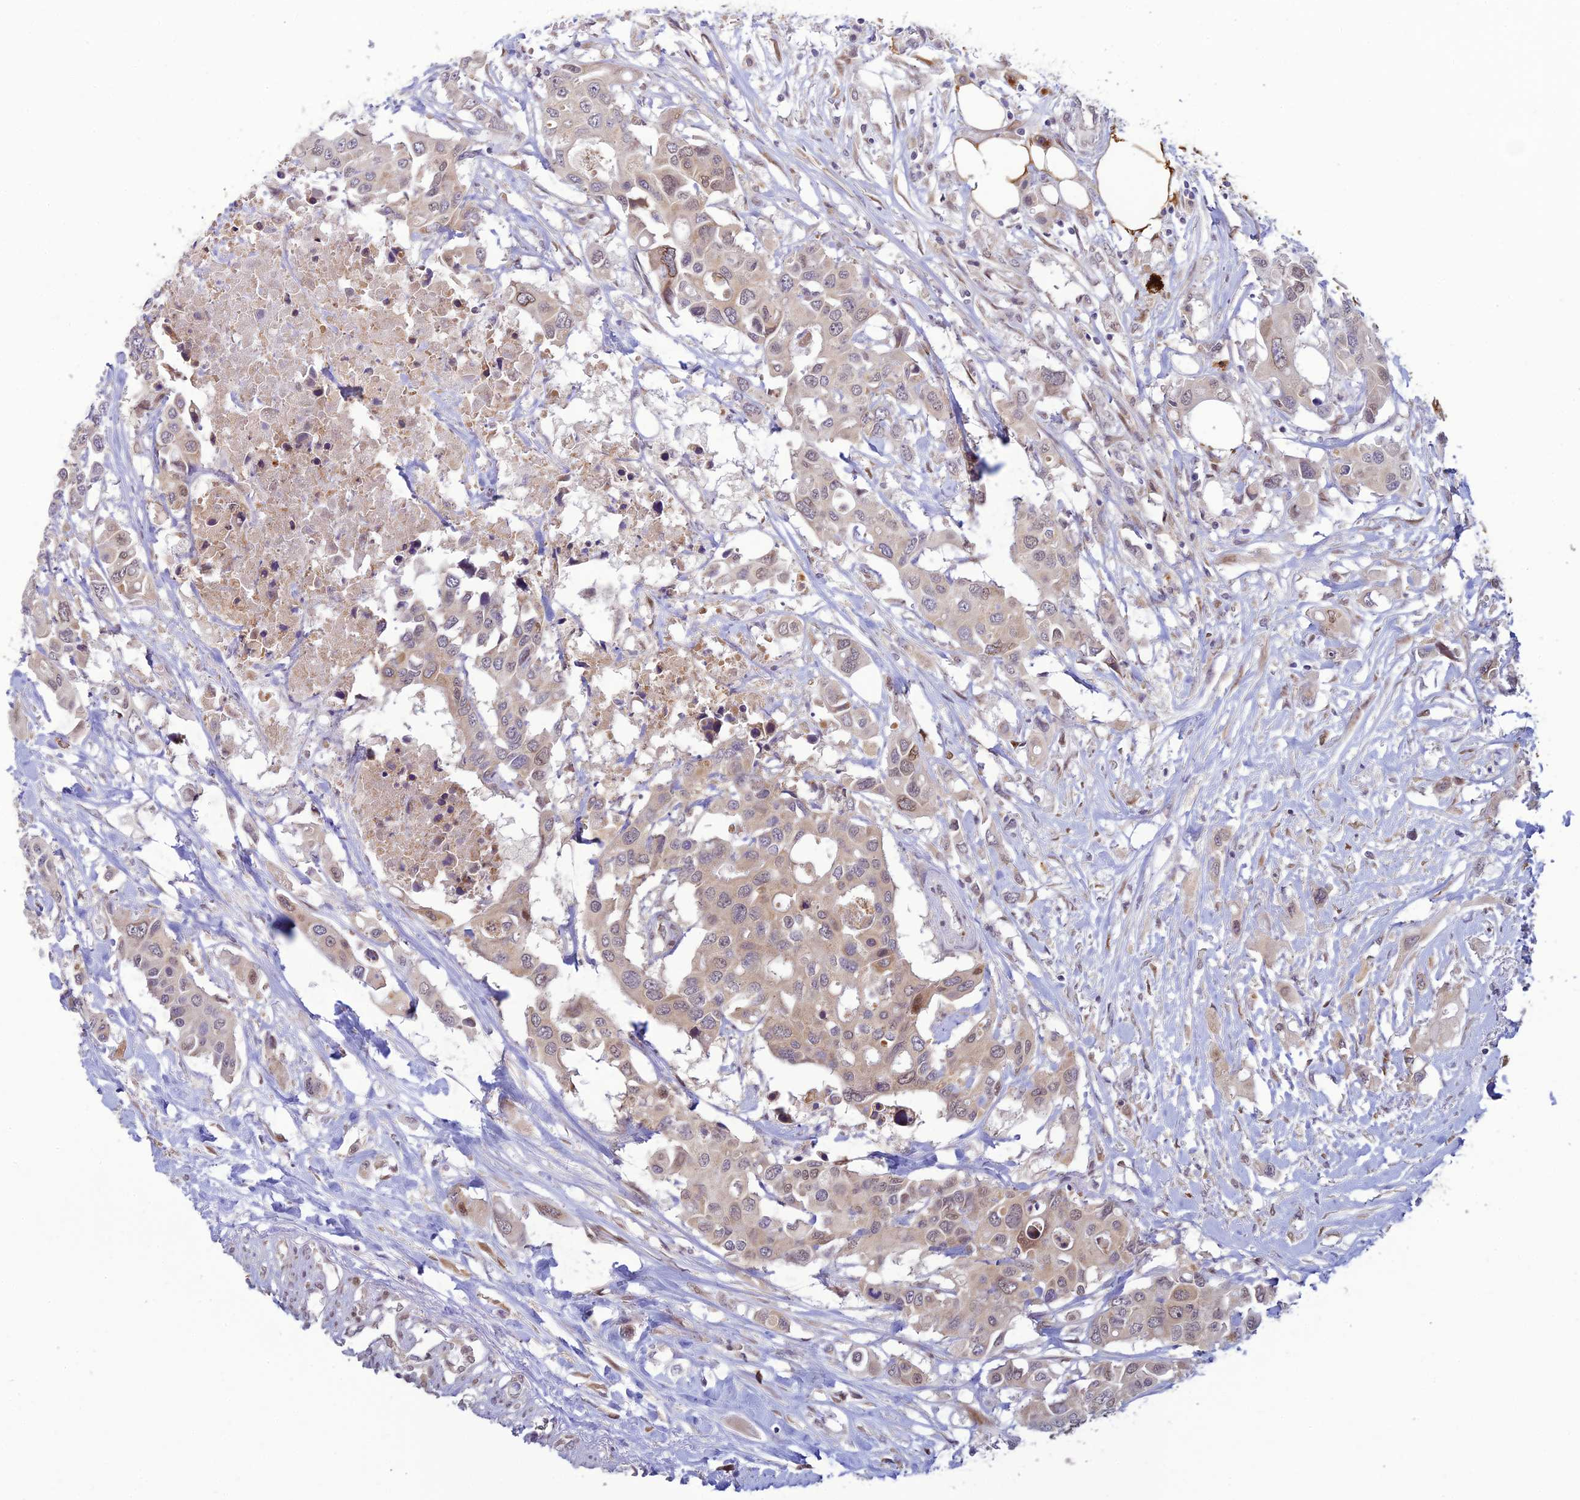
{"staining": {"intensity": "weak", "quantity": "<25%", "location": "cytoplasmic/membranous"}, "tissue": "colorectal cancer", "cell_type": "Tumor cells", "image_type": "cancer", "snomed": [{"axis": "morphology", "description": "Adenocarcinoma, NOS"}, {"axis": "topography", "description": "Colon"}], "caption": "Adenocarcinoma (colorectal) was stained to show a protein in brown. There is no significant expression in tumor cells.", "gene": "SKIC8", "patient": {"sex": "male", "age": 77}}